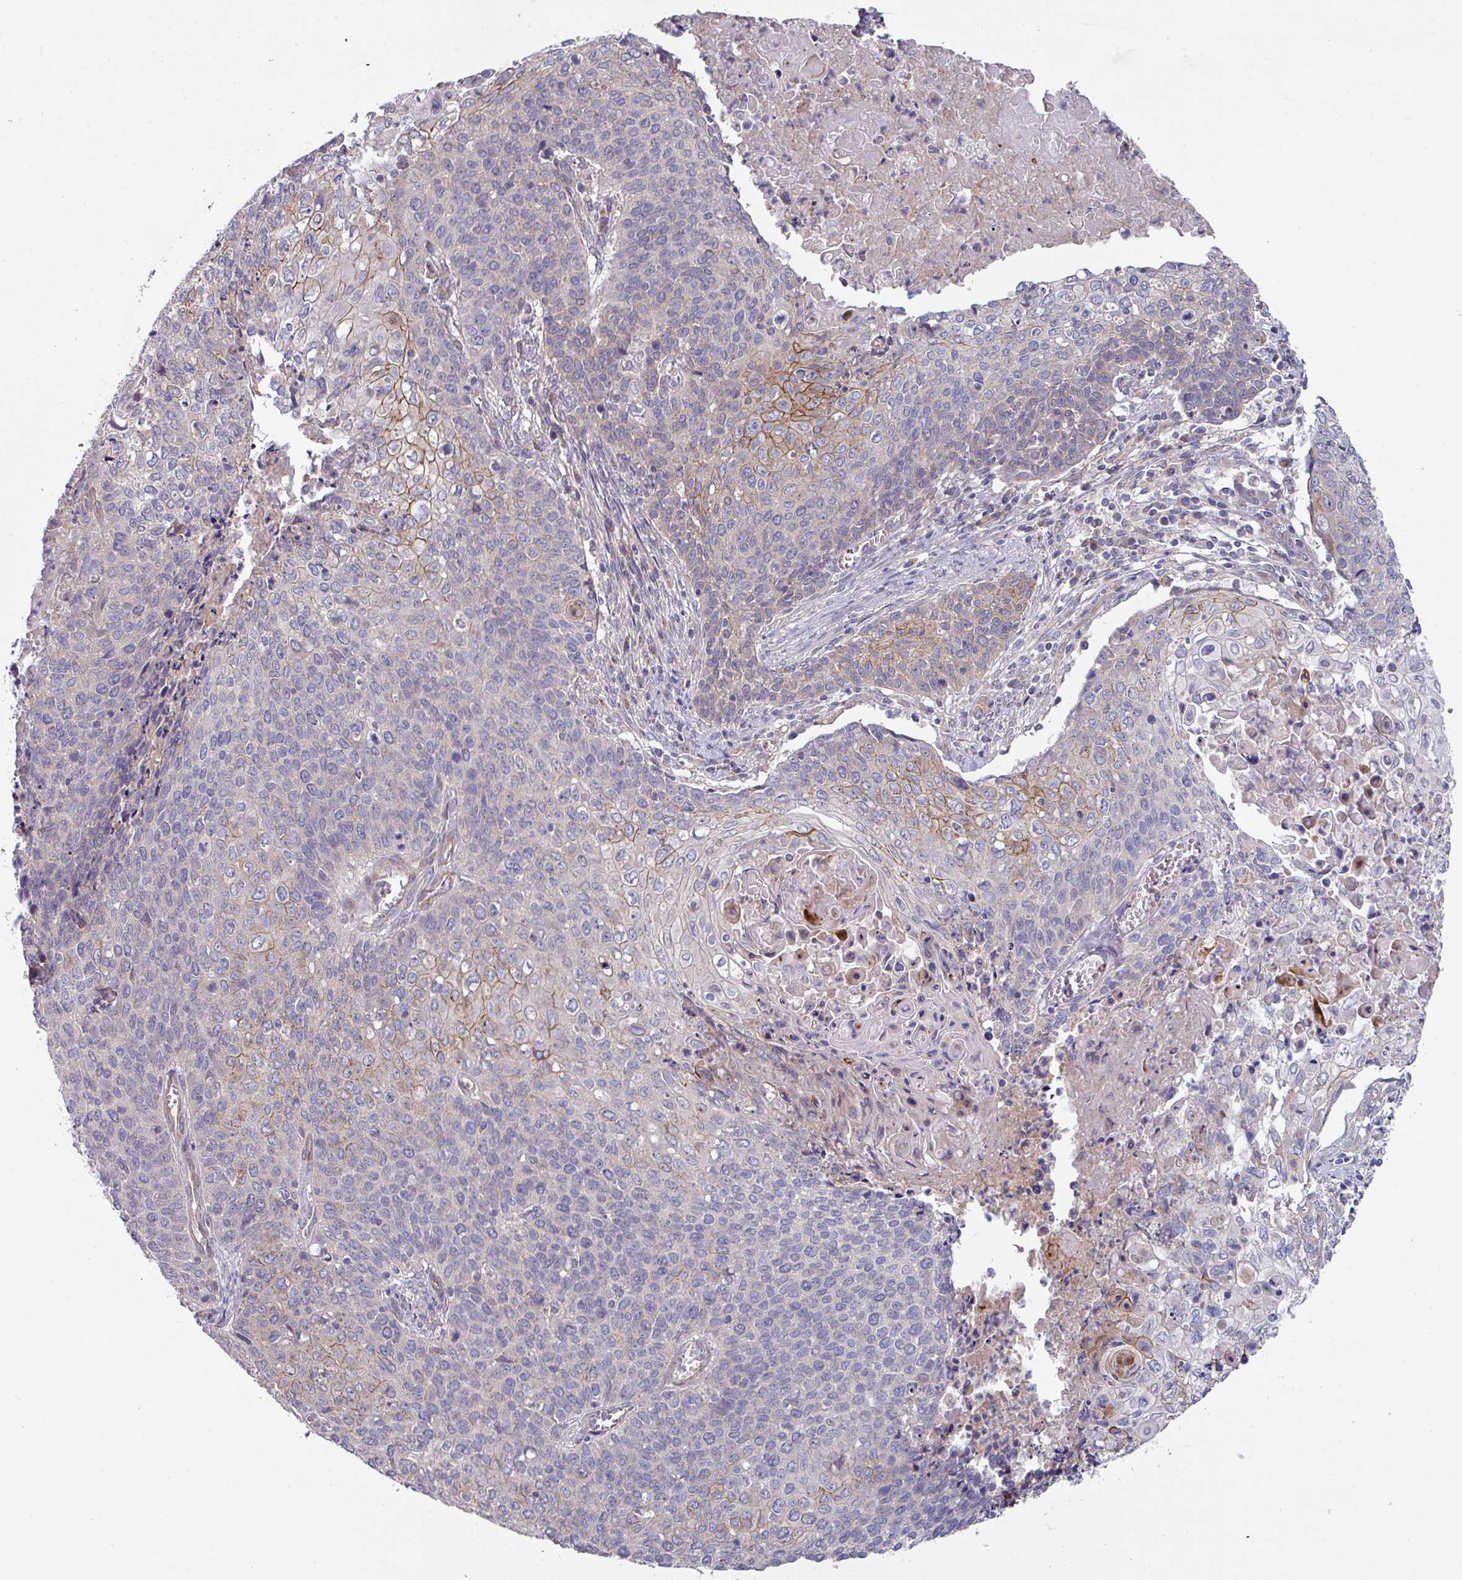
{"staining": {"intensity": "moderate", "quantity": "<25%", "location": "cytoplasmic/membranous"}, "tissue": "cervical cancer", "cell_type": "Tumor cells", "image_type": "cancer", "snomed": [{"axis": "morphology", "description": "Squamous cell carcinoma, NOS"}, {"axis": "topography", "description": "Cervix"}], "caption": "IHC histopathology image of neoplastic tissue: cervical squamous cell carcinoma stained using IHC displays low levels of moderate protein expression localized specifically in the cytoplasmic/membranous of tumor cells, appearing as a cytoplasmic/membranous brown color.", "gene": "DCAF12L2", "patient": {"sex": "female", "age": 39}}